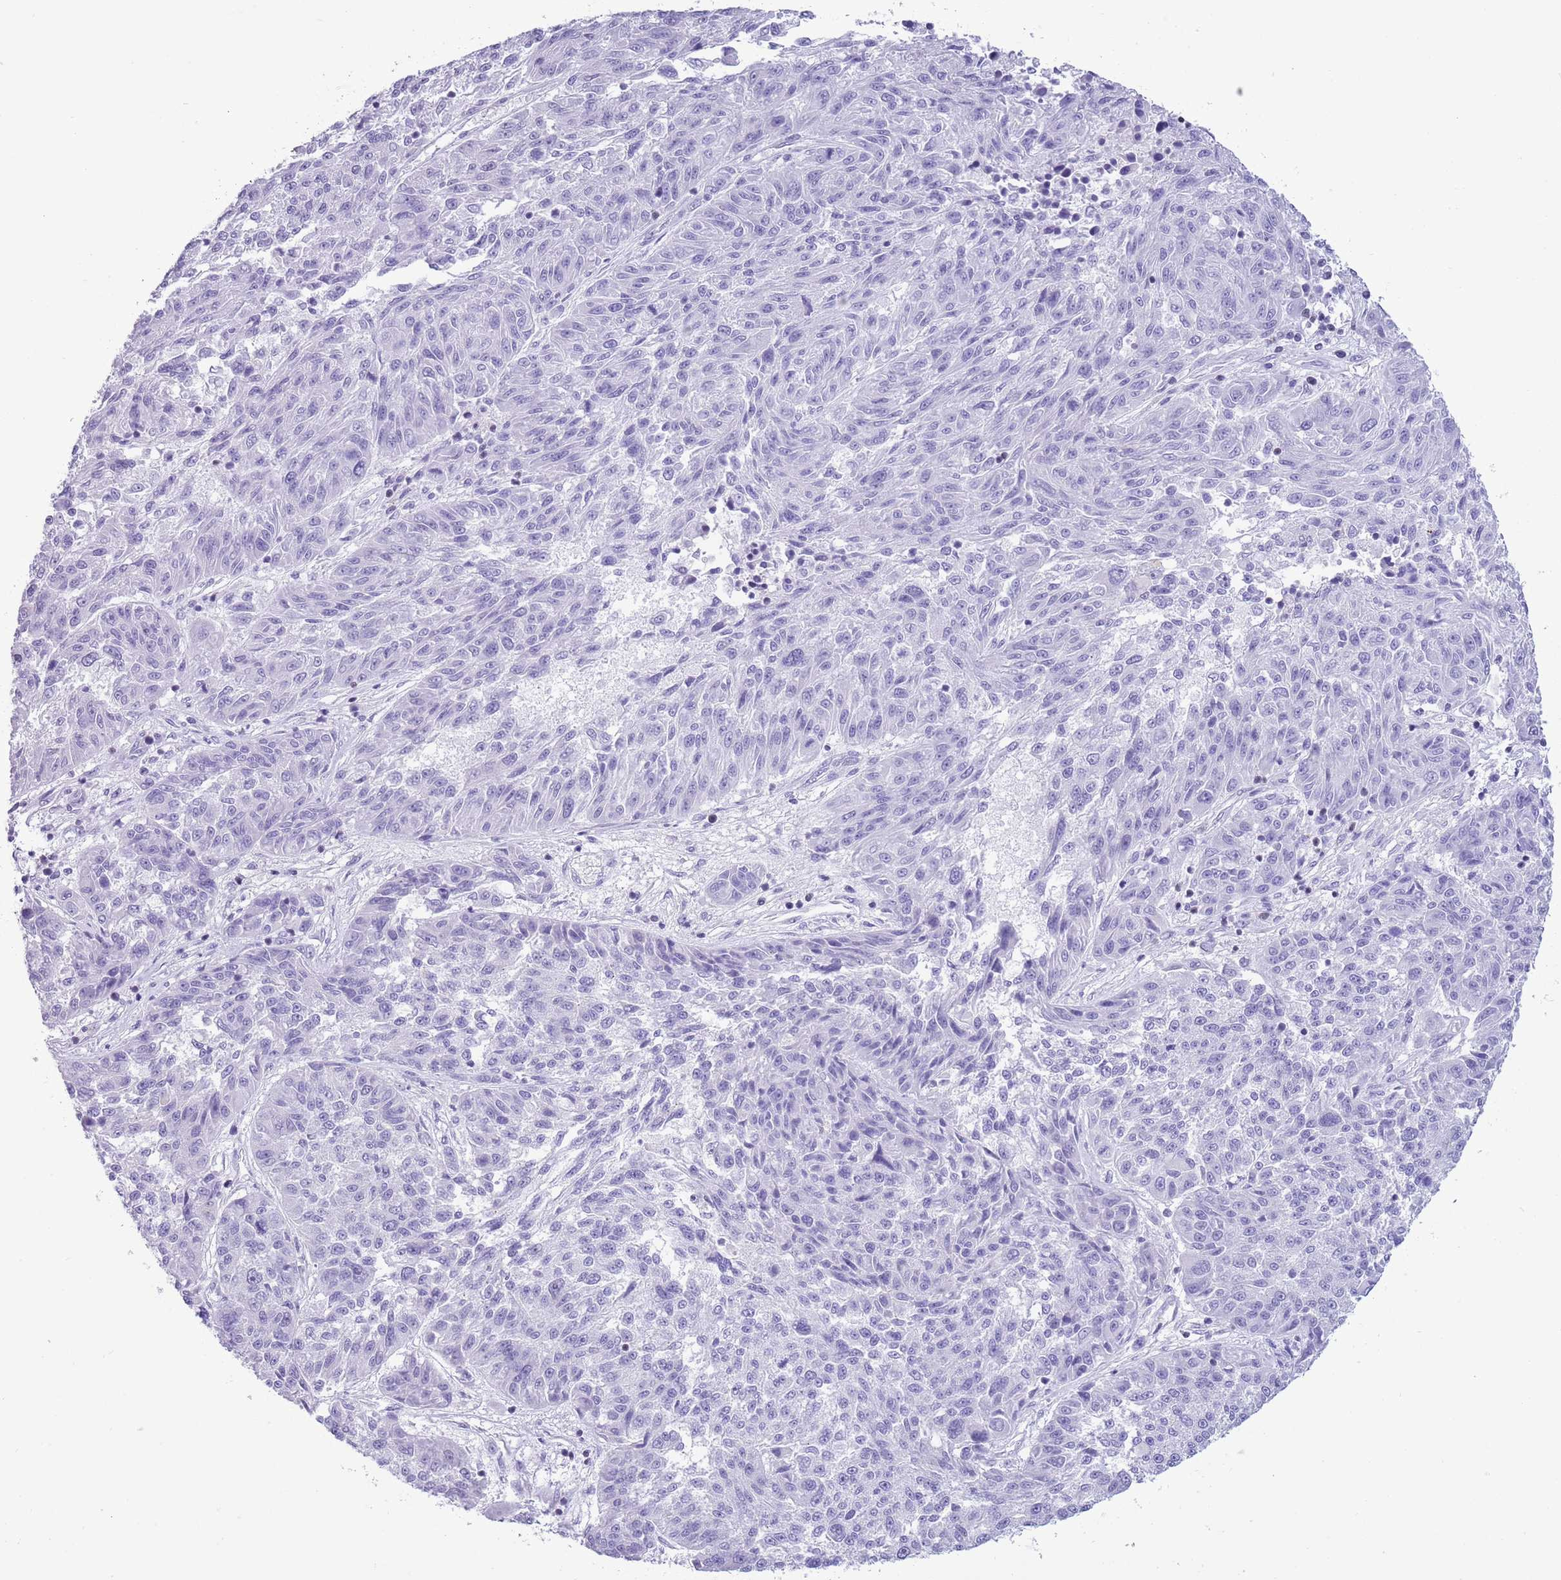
{"staining": {"intensity": "negative", "quantity": "none", "location": "none"}, "tissue": "melanoma", "cell_type": "Tumor cells", "image_type": "cancer", "snomed": [{"axis": "morphology", "description": "Malignant melanoma, NOS"}, {"axis": "topography", "description": "Skin"}], "caption": "Tumor cells are negative for brown protein staining in melanoma.", "gene": "BCL11B", "patient": {"sex": "male", "age": 53}}